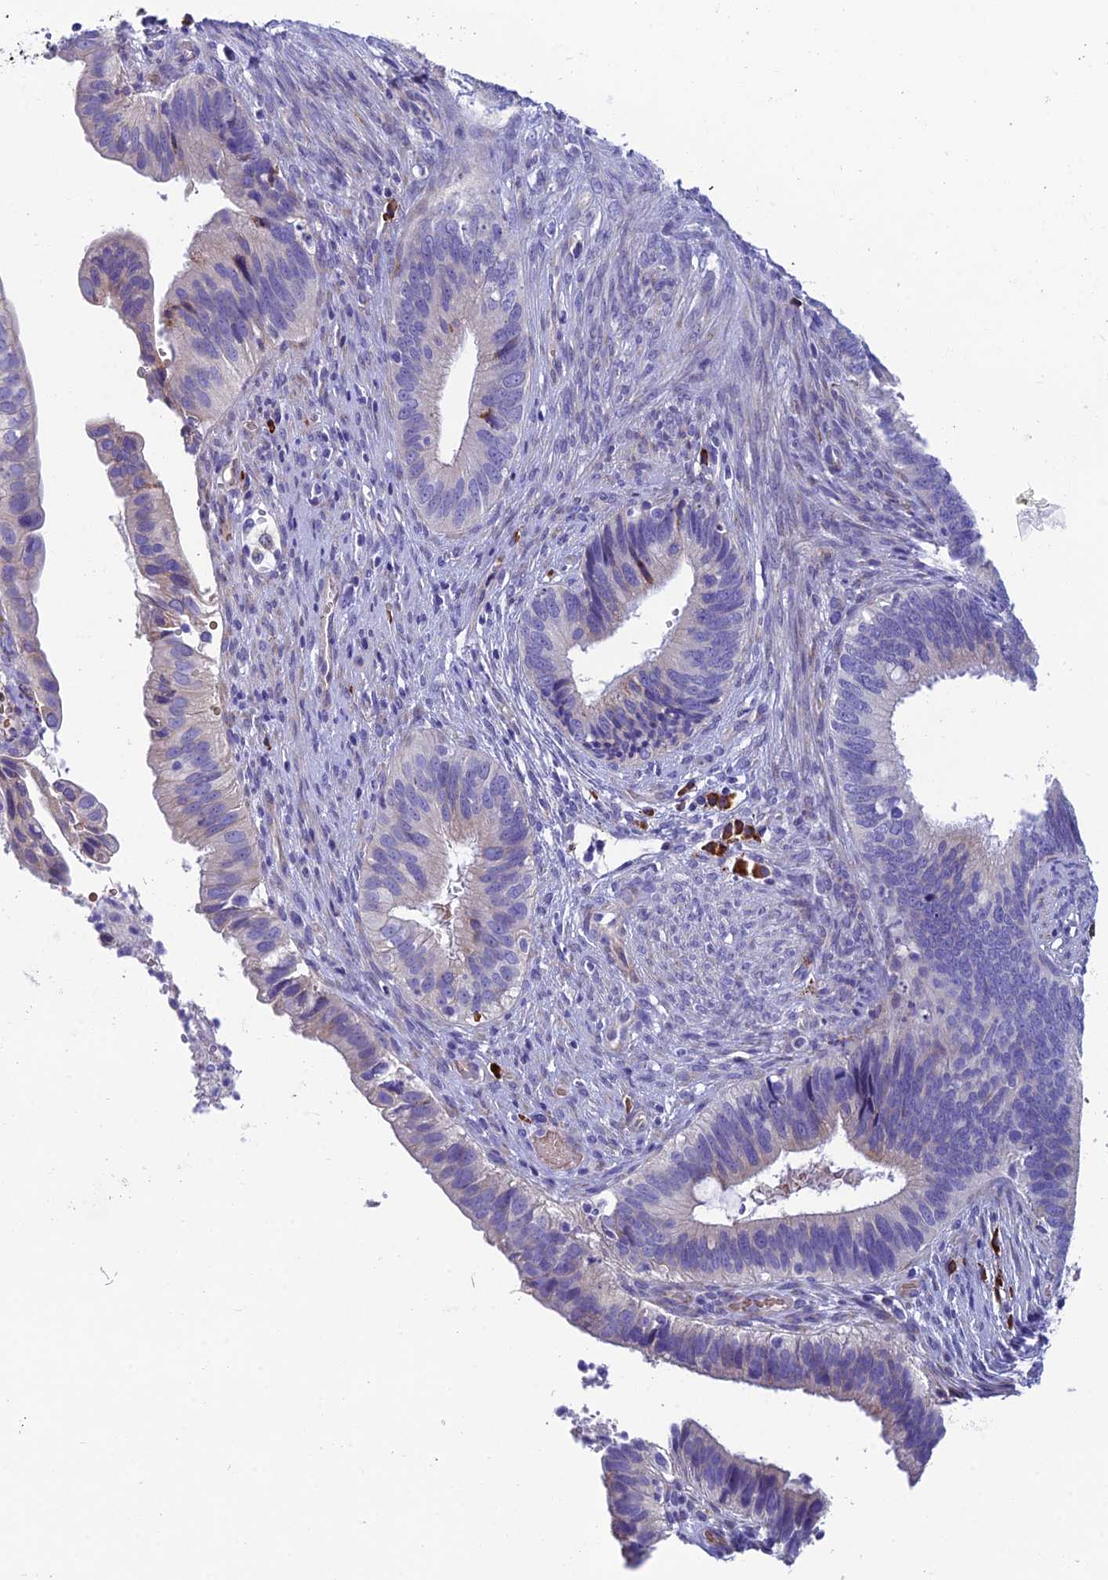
{"staining": {"intensity": "moderate", "quantity": "<25%", "location": "cytoplasmic/membranous"}, "tissue": "cervical cancer", "cell_type": "Tumor cells", "image_type": "cancer", "snomed": [{"axis": "morphology", "description": "Adenocarcinoma, NOS"}, {"axis": "topography", "description": "Cervix"}], "caption": "Cervical adenocarcinoma stained for a protein (brown) displays moderate cytoplasmic/membranous positive staining in about <25% of tumor cells.", "gene": "MACIR", "patient": {"sex": "female", "age": 42}}